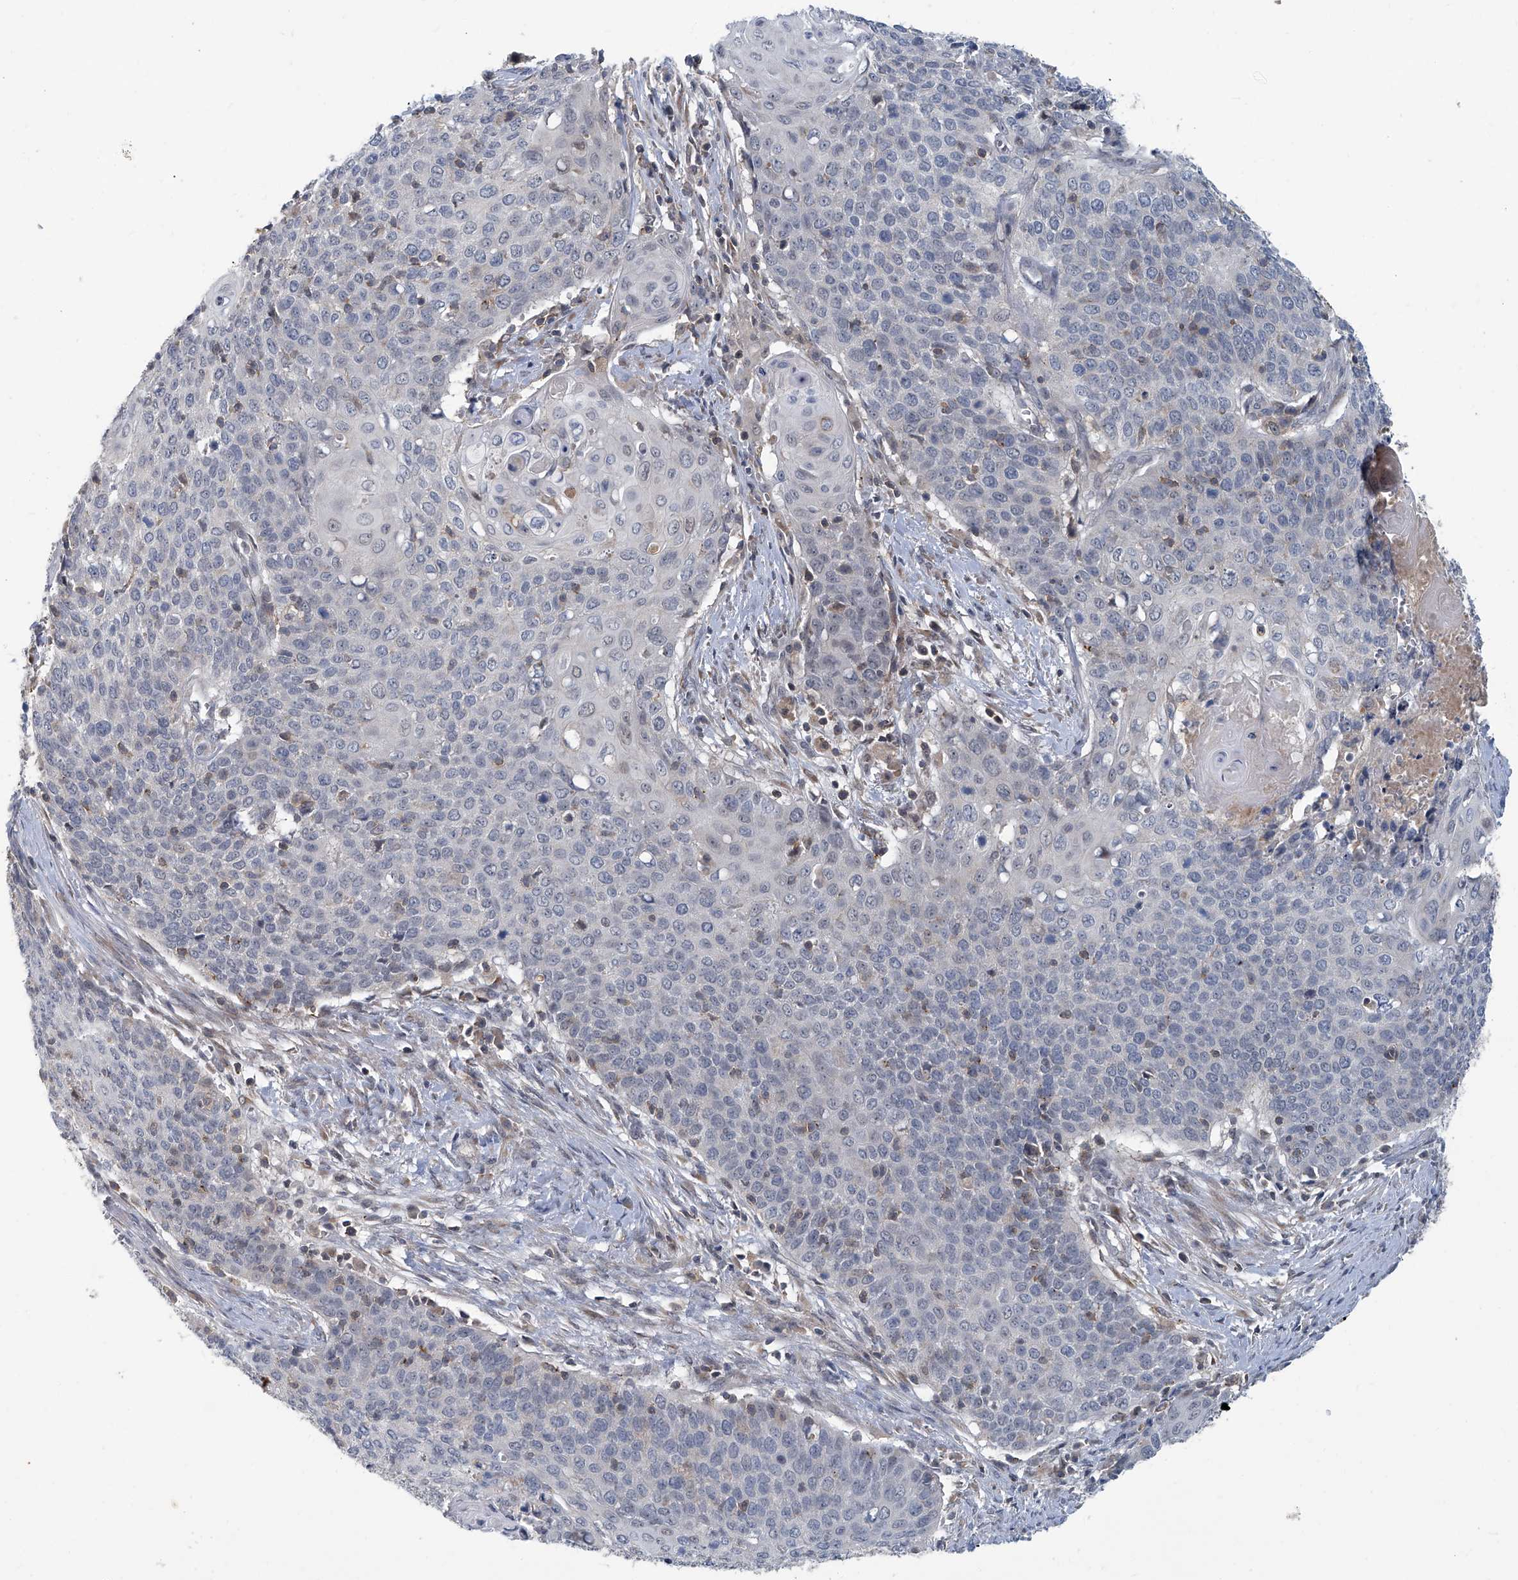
{"staining": {"intensity": "negative", "quantity": "none", "location": "none"}, "tissue": "cervical cancer", "cell_type": "Tumor cells", "image_type": "cancer", "snomed": [{"axis": "morphology", "description": "Squamous cell carcinoma, NOS"}, {"axis": "topography", "description": "Cervix"}], "caption": "DAB immunohistochemical staining of human cervical cancer (squamous cell carcinoma) demonstrates no significant expression in tumor cells.", "gene": "AKNAD1", "patient": {"sex": "female", "age": 39}}